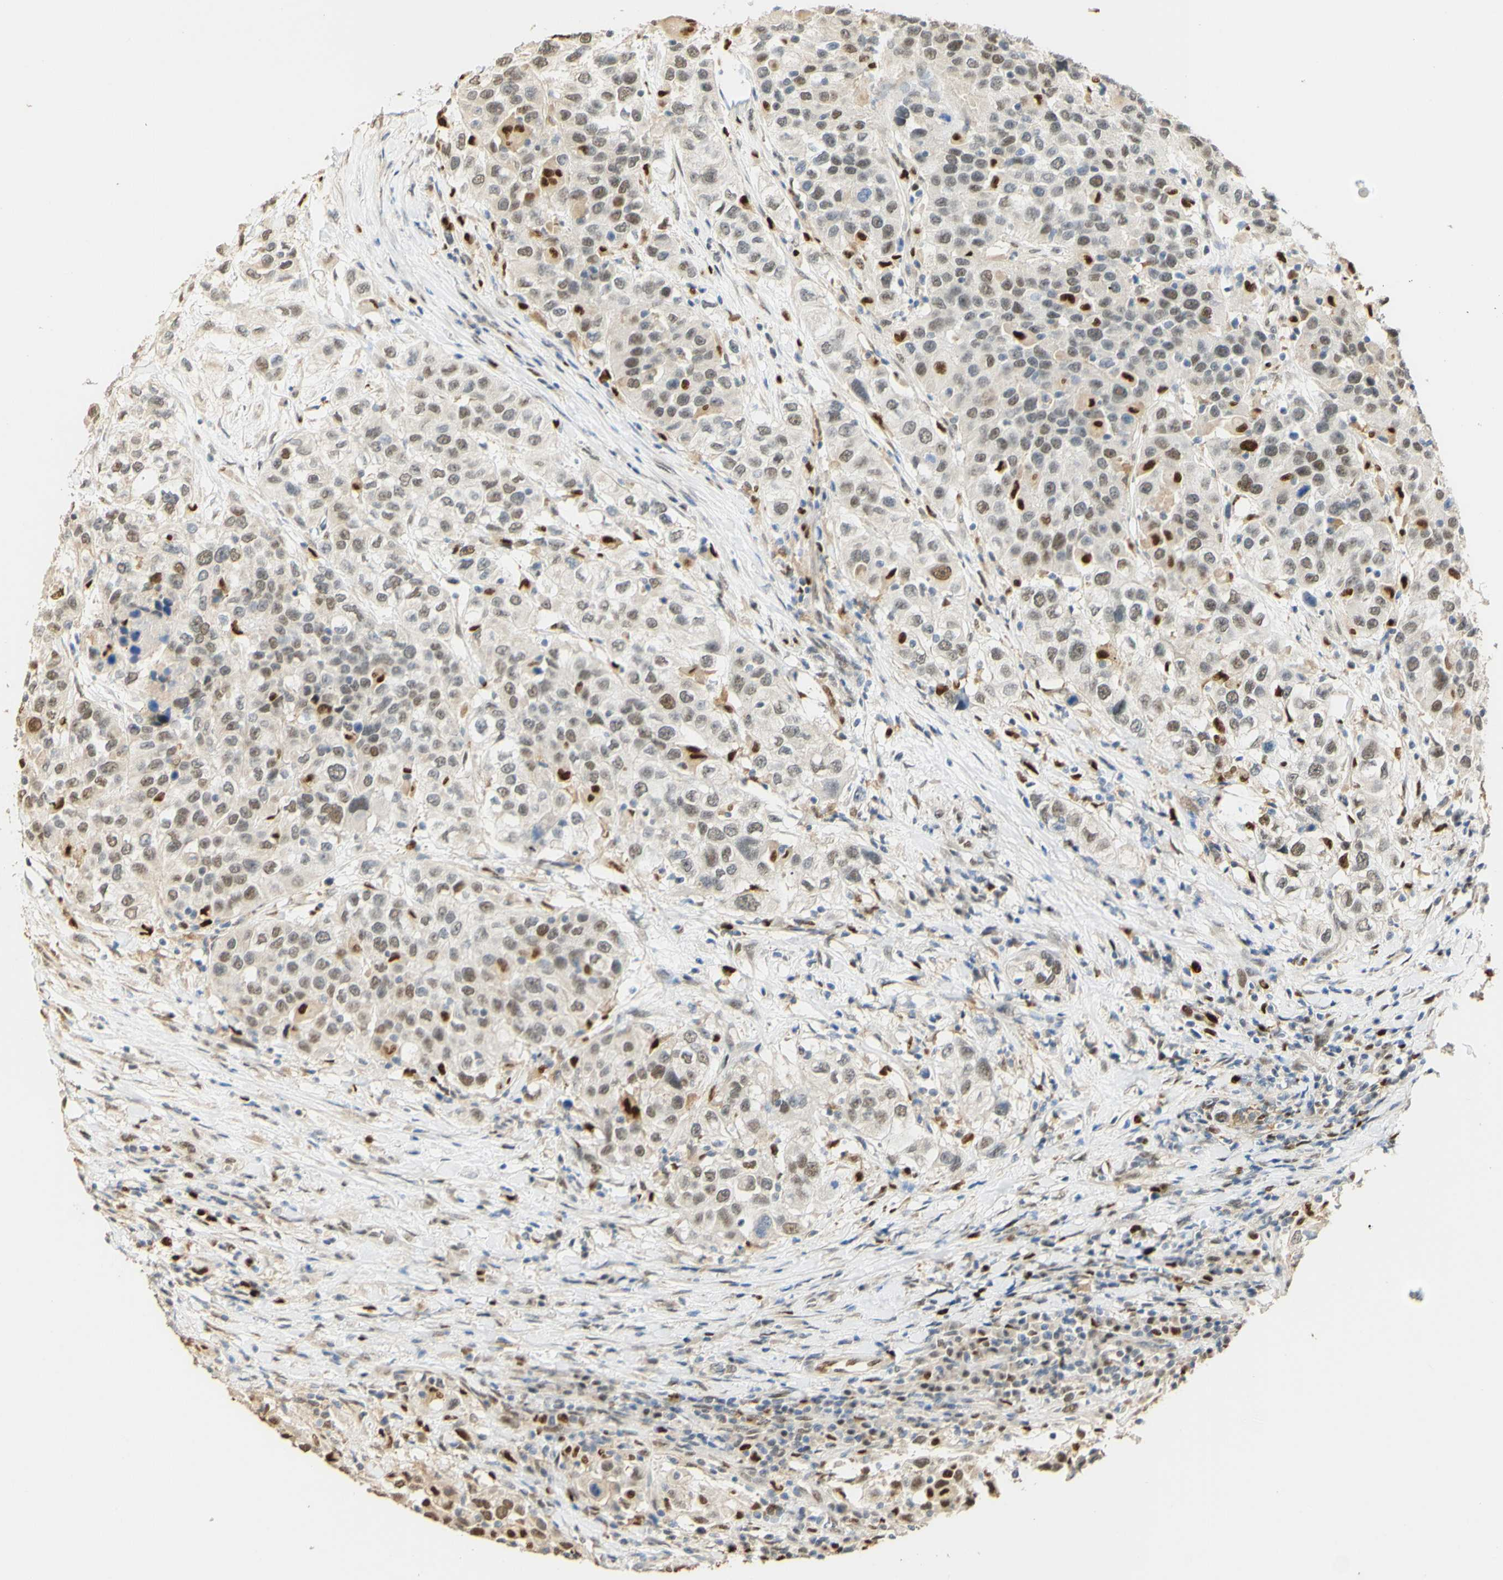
{"staining": {"intensity": "weak", "quantity": ">75%", "location": "nuclear"}, "tissue": "urothelial cancer", "cell_type": "Tumor cells", "image_type": "cancer", "snomed": [{"axis": "morphology", "description": "Urothelial carcinoma, High grade"}, {"axis": "topography", "description": "Urinary bladder"}], "caption": "IHC photomicrograph of neoplastic tissue: high-grade urothelial carcinoma stained using immunohistochemistry displays low levels of weak protein expression localized specifically in the nuclear of tumor cells, appearing as a nuclear brown color.", "gene": "MAP3K4", "patient": {"sex": "female", "age": 80}}